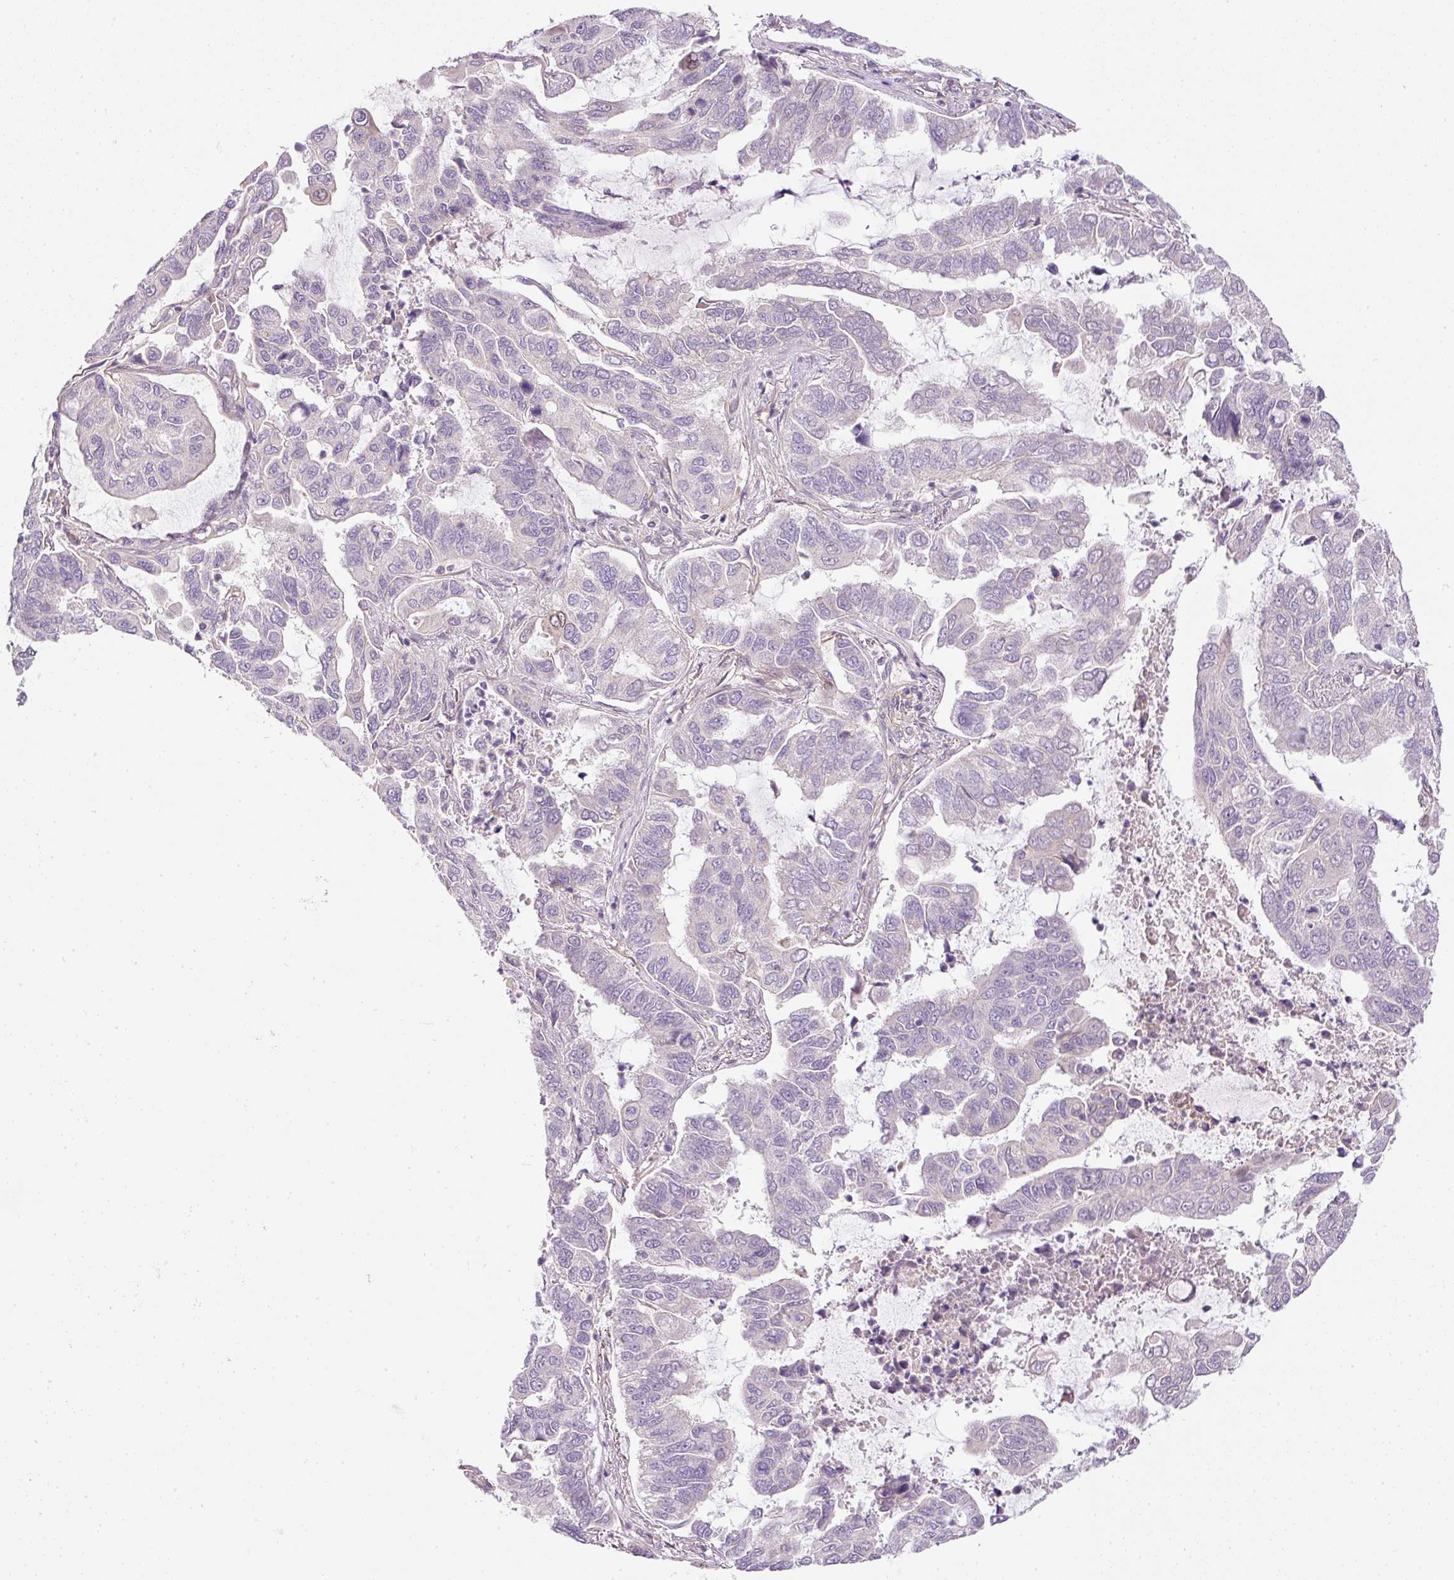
{"staining": {"intensity": "negative", "quantity": "none", "location": "none"}, "tissue": "lung cancer", "cell_type": "Tumor cells", "image_type": "cancer", "snomed": [{"axis": "morphology", "description": "Adenocarcinoma, NOS"}, {"axis": "topography", "description": "Lung"}], "caption": "This is a image of IHC staining of adenocarcinoma (lung), which shows no expression in tumor cells.", "gene": "TBC1D2B", "patient": {"sex": "male", "age": 64}}